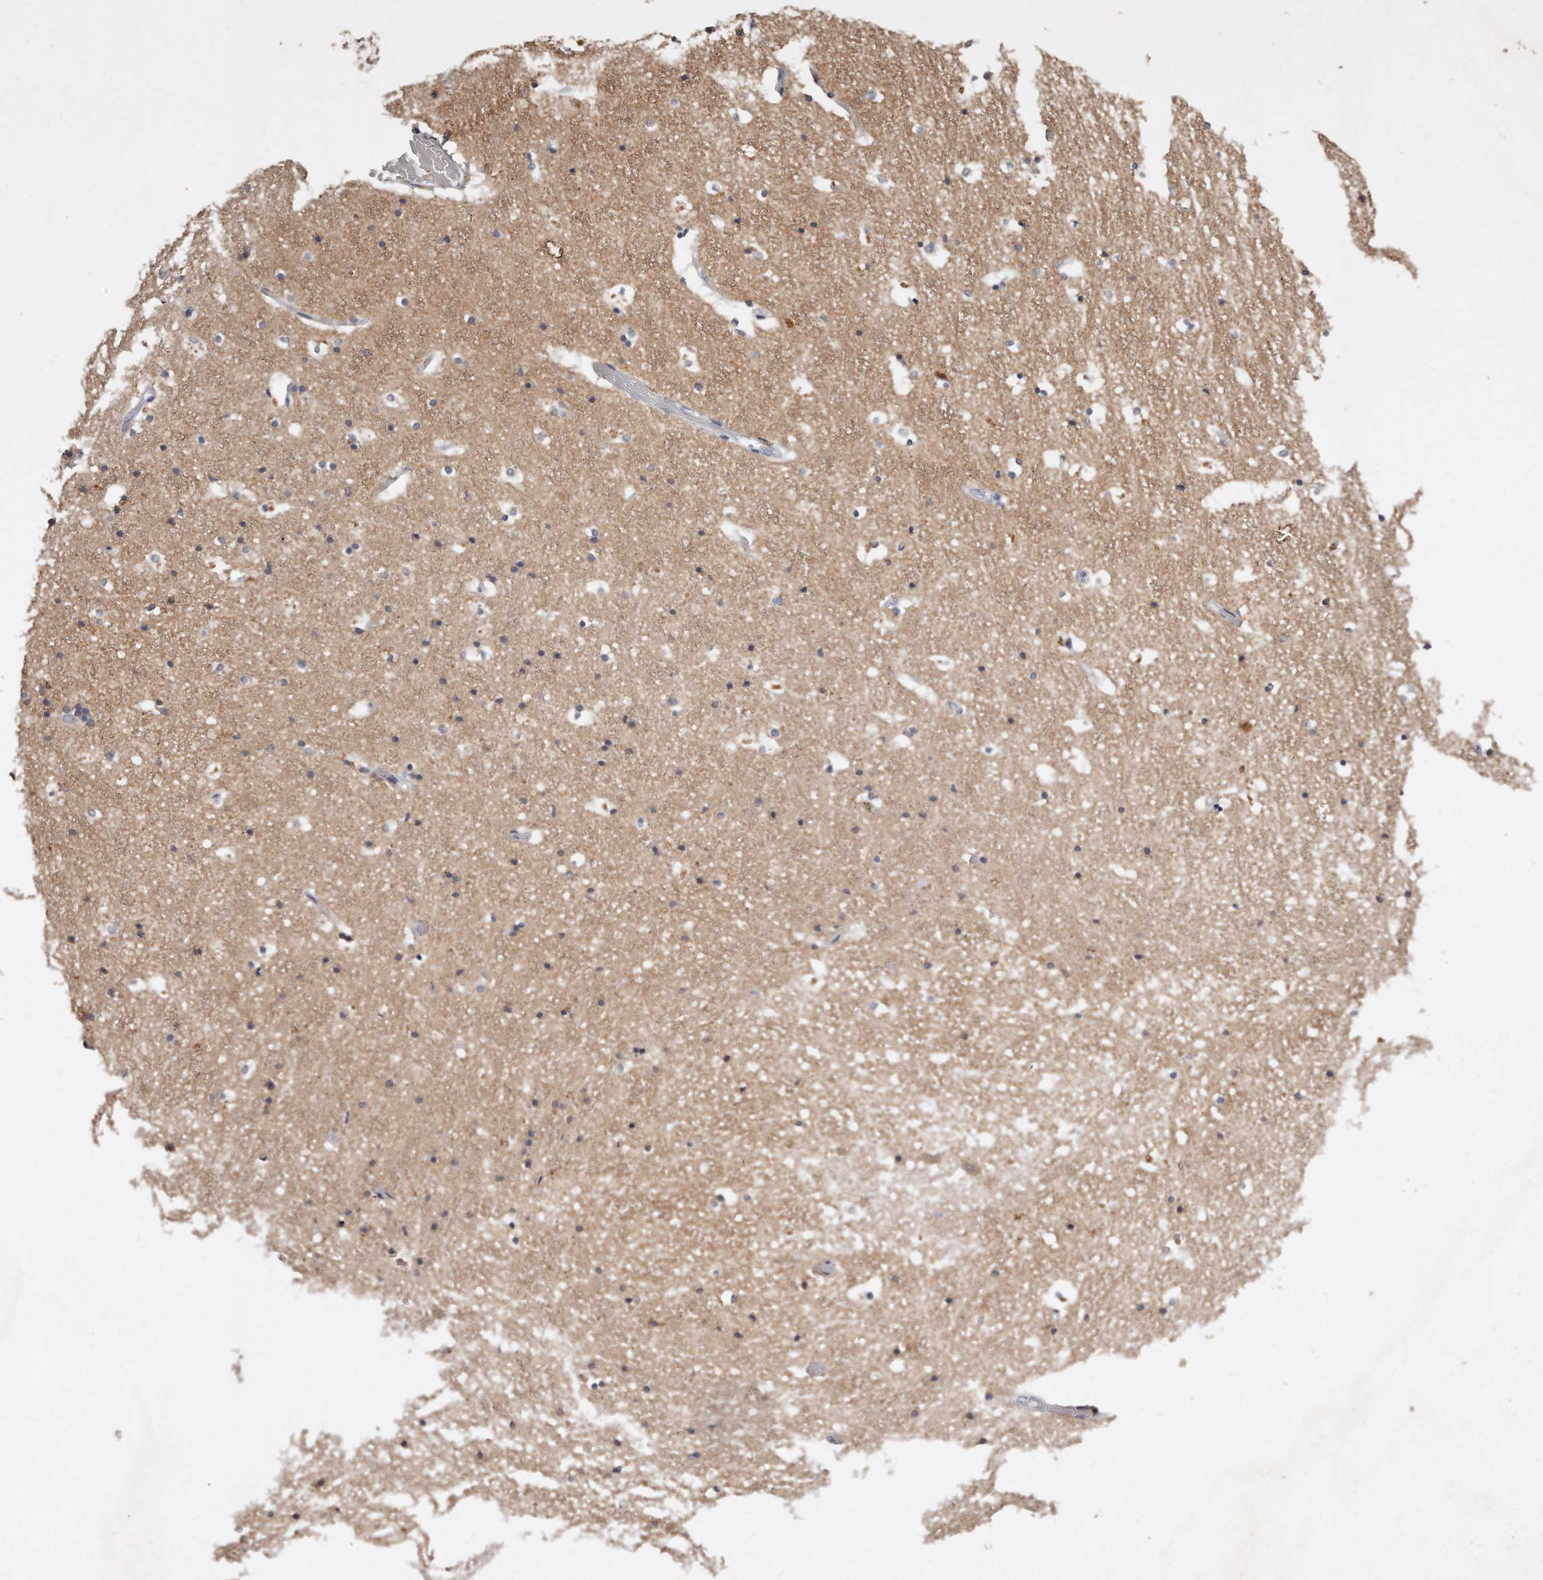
{"staining": {"intensity": "negative", "quantity": "none", "location": "none"}, "tissue": "hippocampus", "cell_type": "Glial cells", "image_type": "normal", "snomed": [{"axis": "morphology", "description": "Normal tissue, NOS"}, {"axis": "topography", "description": "Hippocampus"}], "caption": "Immunohistochemical staining of normal hippocampus shows no significant positivity in glial cells. Nuclei are stained in blue.", "gene": "GDA", "patient": {"sex": "female", "age": 52}}